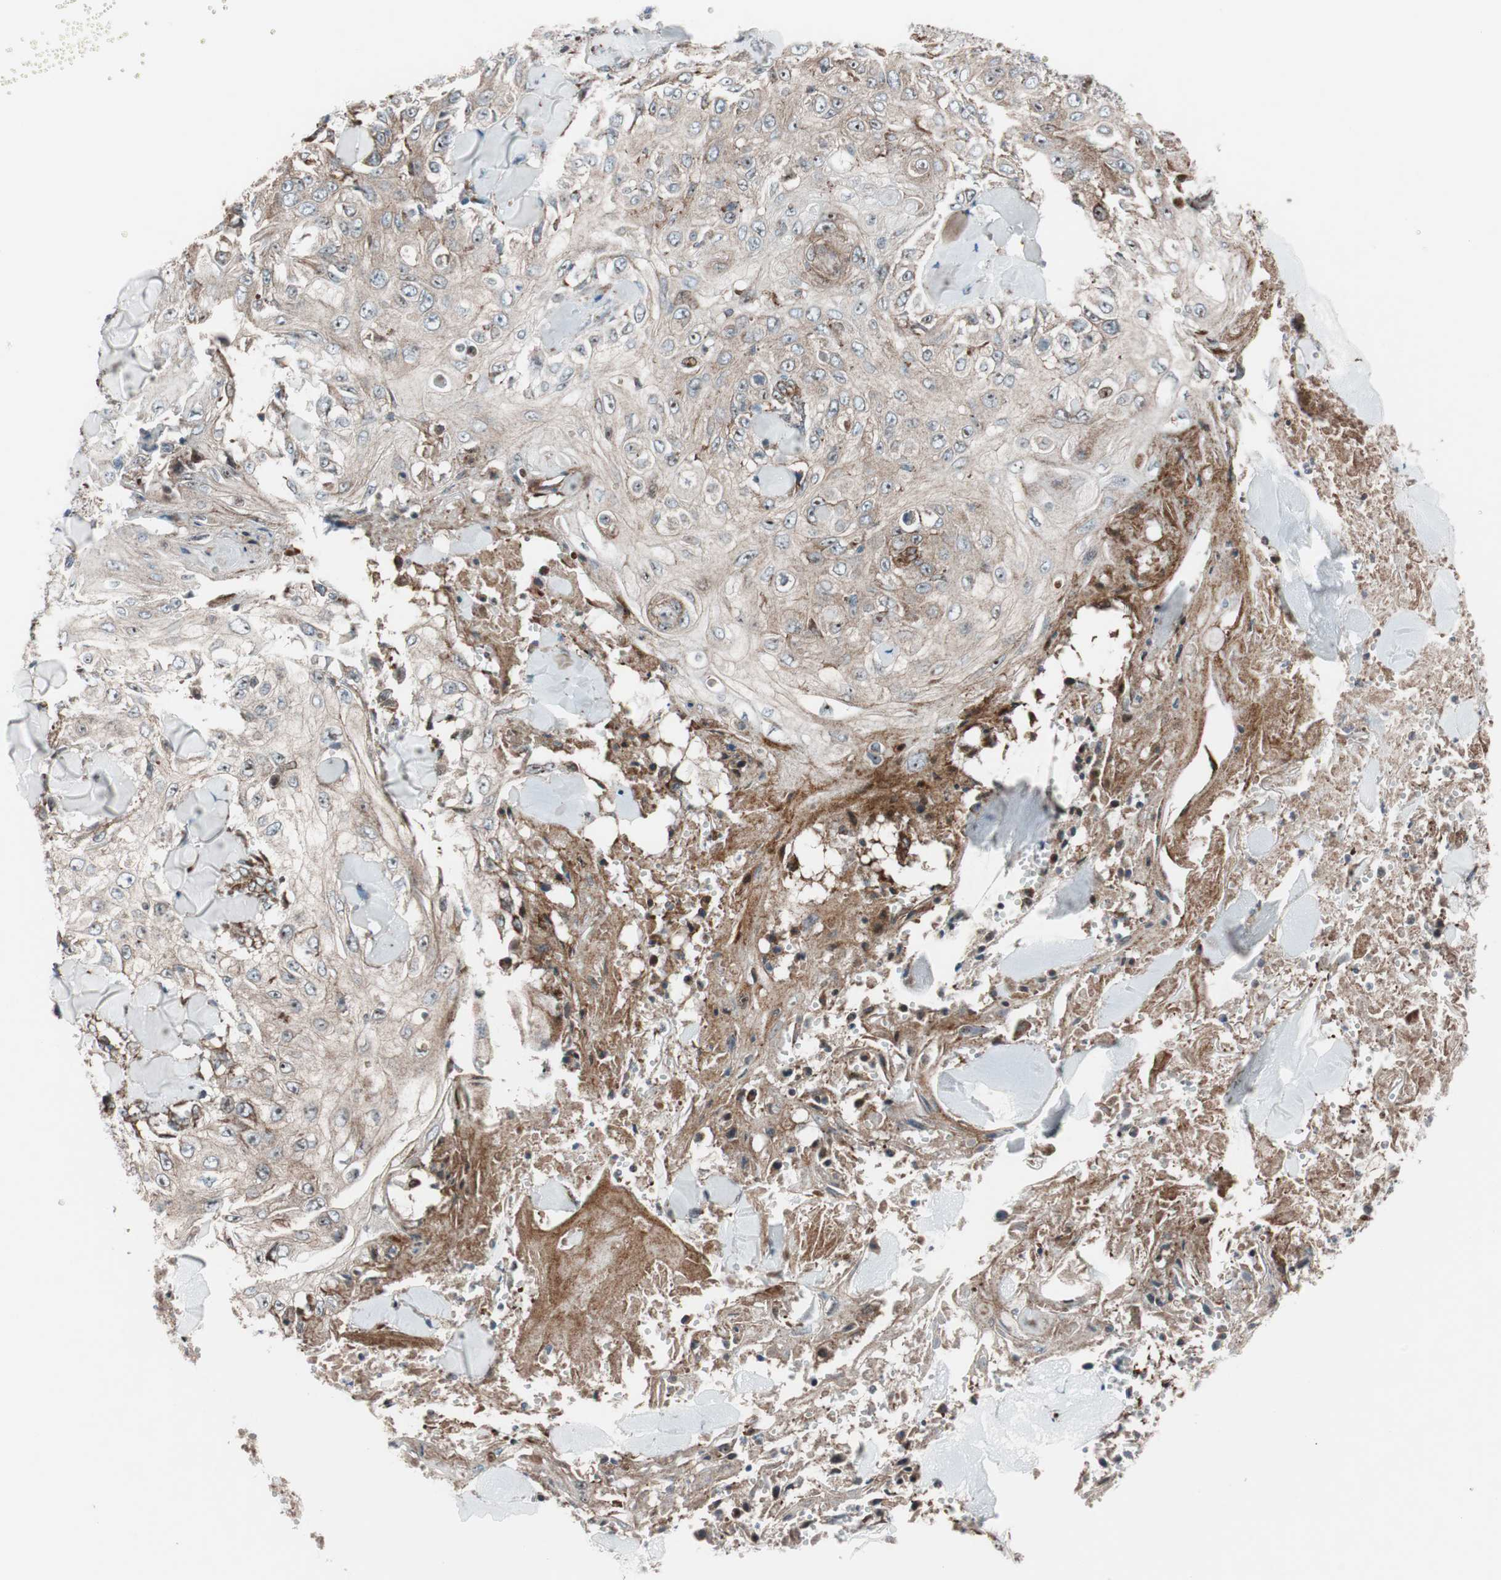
{"staining": {"intensity": "moderate", "quantity": ">75%", "location": "cytoplasmic/membranous"}, "tissue": "skin cancer", "cell_type": "Tumor cells", "image_type": "cancer", "snomed": [{"axis": "morphology", "description": "Squamous cell carcinoma, NOS"}, {"axis": "topography", "description": "Skin"}], "caption": "Moderate cytoplasmic/membranous protein staining is identified in about >75% of tumor cells in skin cancer.", "gene": "CCL14", "patient": {"sex": "male", "age": 86}}